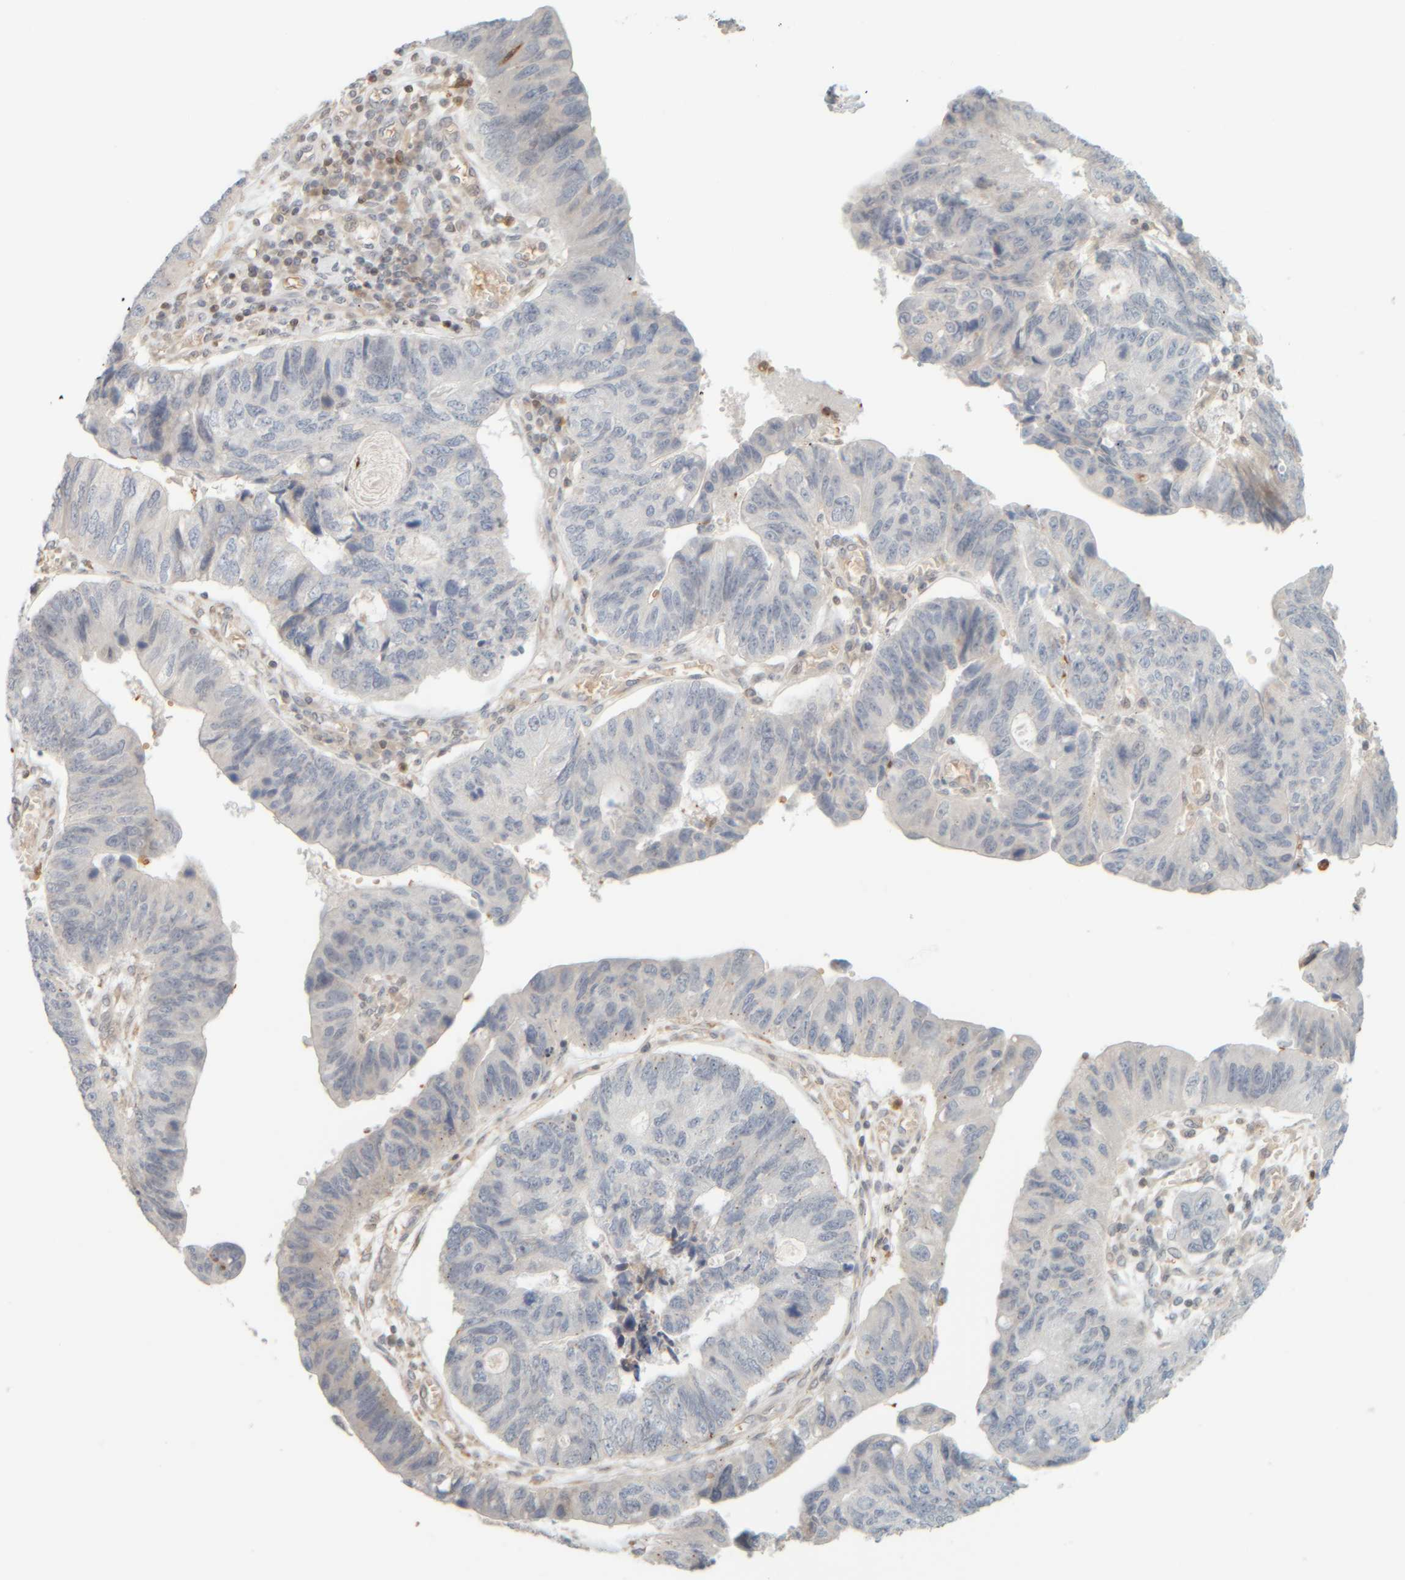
{"staining": {"intensity": "negative", "quantity": "none", "location": "none"}, "tissue": "stomach cancer", "cell_type": "Tumor cells", "image_type": "cancer", "snomed": [{"axis": "morphology", "description": "Adenocarcinoma, NOS"}, {"axis": "topography", "description": "Stomach"}], "caption": "Image shows no significant protein positivity in tumor cells of adenocarcinoma (stomach).", "gene": "PTGES3L-AARSD1", "patient": {"sex": "male", "age": 59}}